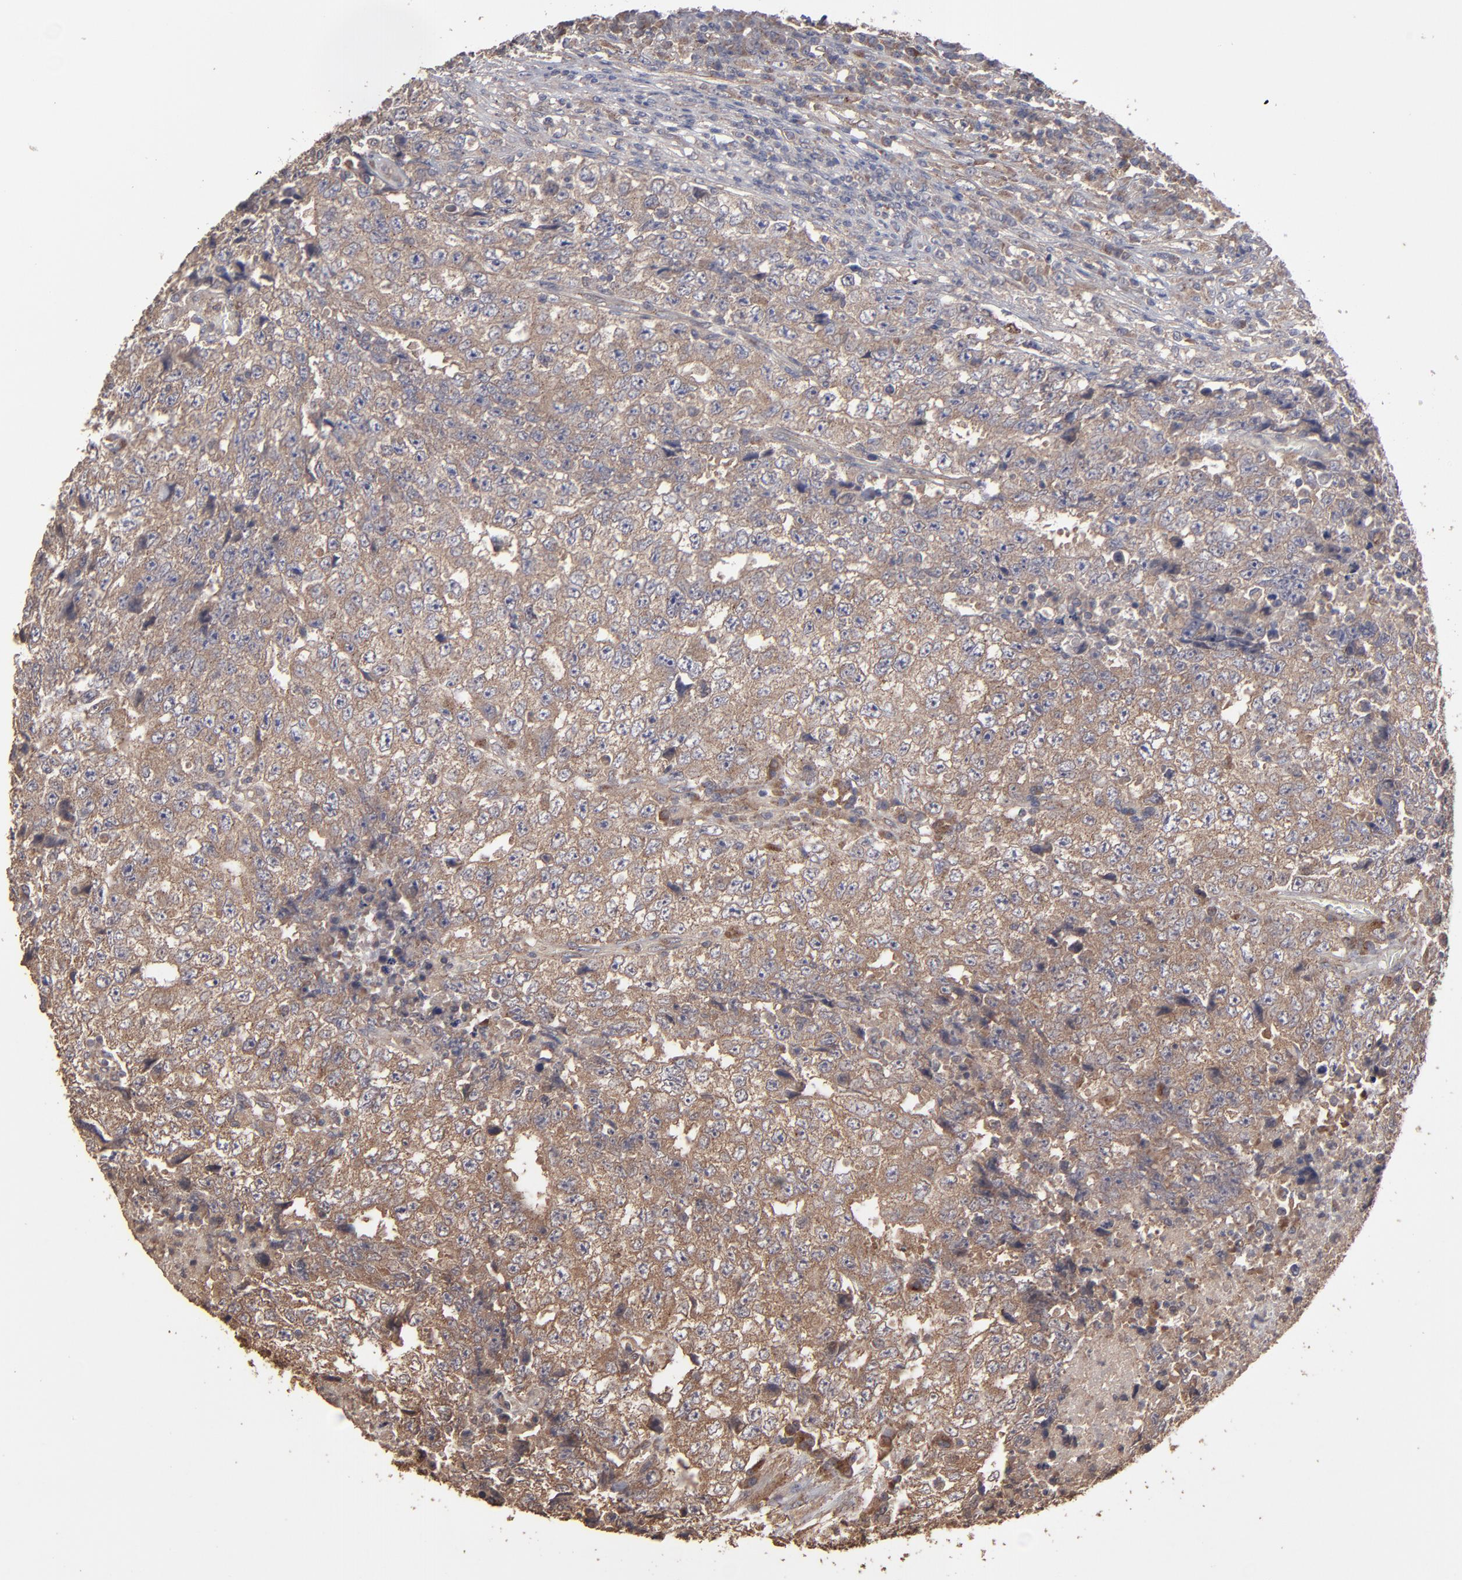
{"staining": {"intensity": "moderate", "quantity": ">75%", "location": "cytoplasmic/membranous"}, "tissue": "testis cancer", "cell_type": "Tumor cells", "image_type": "cancer", "snomed": [{"axis": "morphology", "description": "Necrosis, NOS"}, {"axis": "morphology", "description": "Carcinoma, Embryonal, NOS"}, {"axis": "topography", "description": "Testis"}], "caption": "Testis cancer (embryonal carcinoma) tissue shows moderate cytoplasmic/membranous staining in approximately >75% of tumor cells (brown staining indicates protein expression, while blue staining denotes nuclei).", "gene": "MMP2", "patient": {"sex": "male", "age": 19}}